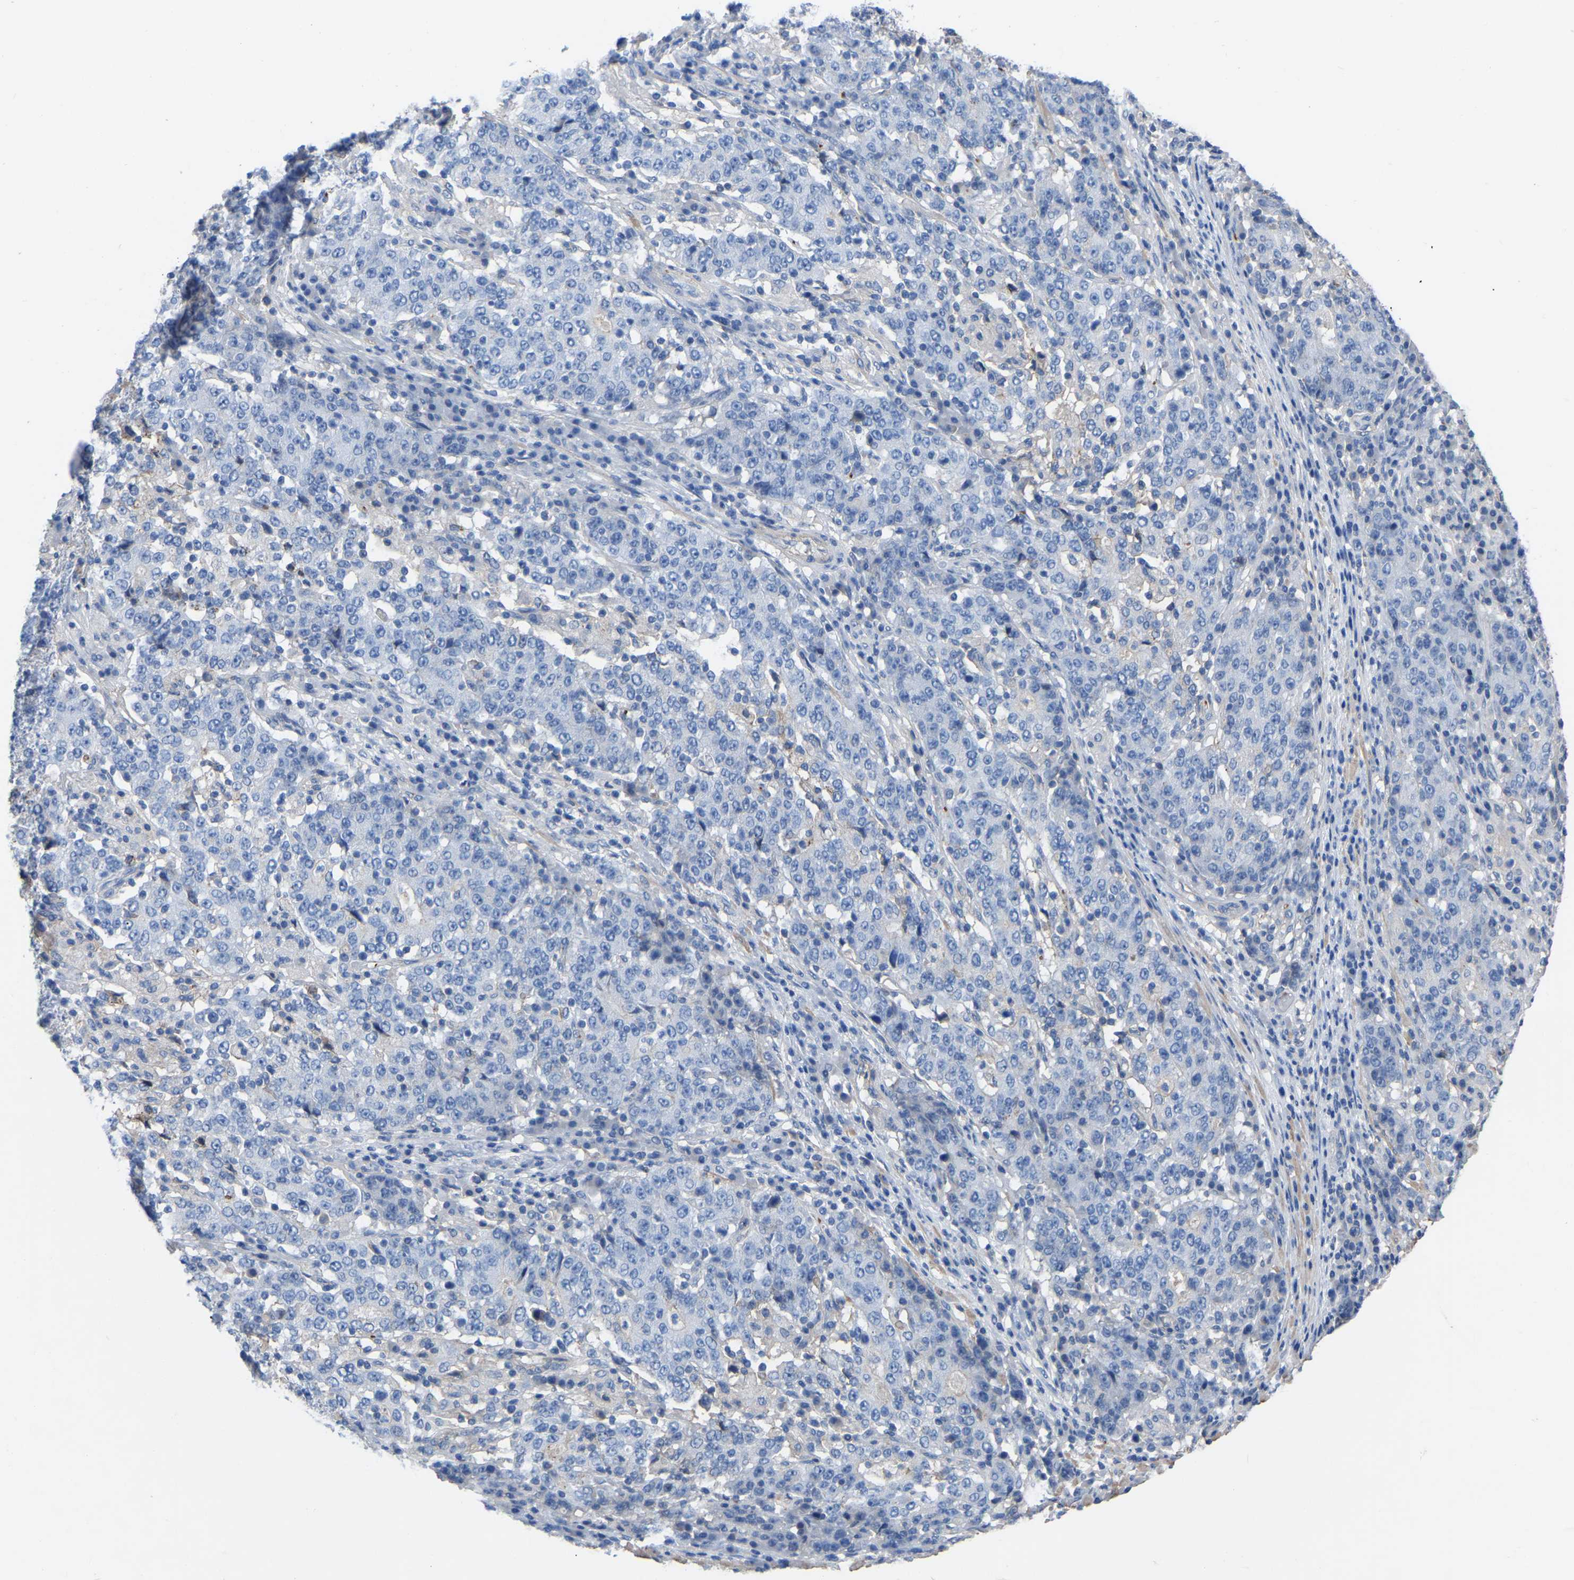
{"staining": {"intensity": "negative", "quantity": "none", "location": "none"}, "tissue": "stomach cancer", "cell_type": "Tumor cells", "image_type": "cancer", "snomed": [{"axis": "morphology", "description": "Adenocarcinoma, NOS"}, {"axis": "topography", "description": "Stomach"}], "caption": "Immunohistochemistry photomicrograph of adenocarcinoma (stomach) stained for a protein (brown), which displays no expression in tumor cells. (DAB immunohistochemistry, high magnification).", "gene": "ZNF449", "patient": {"sex": "male", "age": 59}}